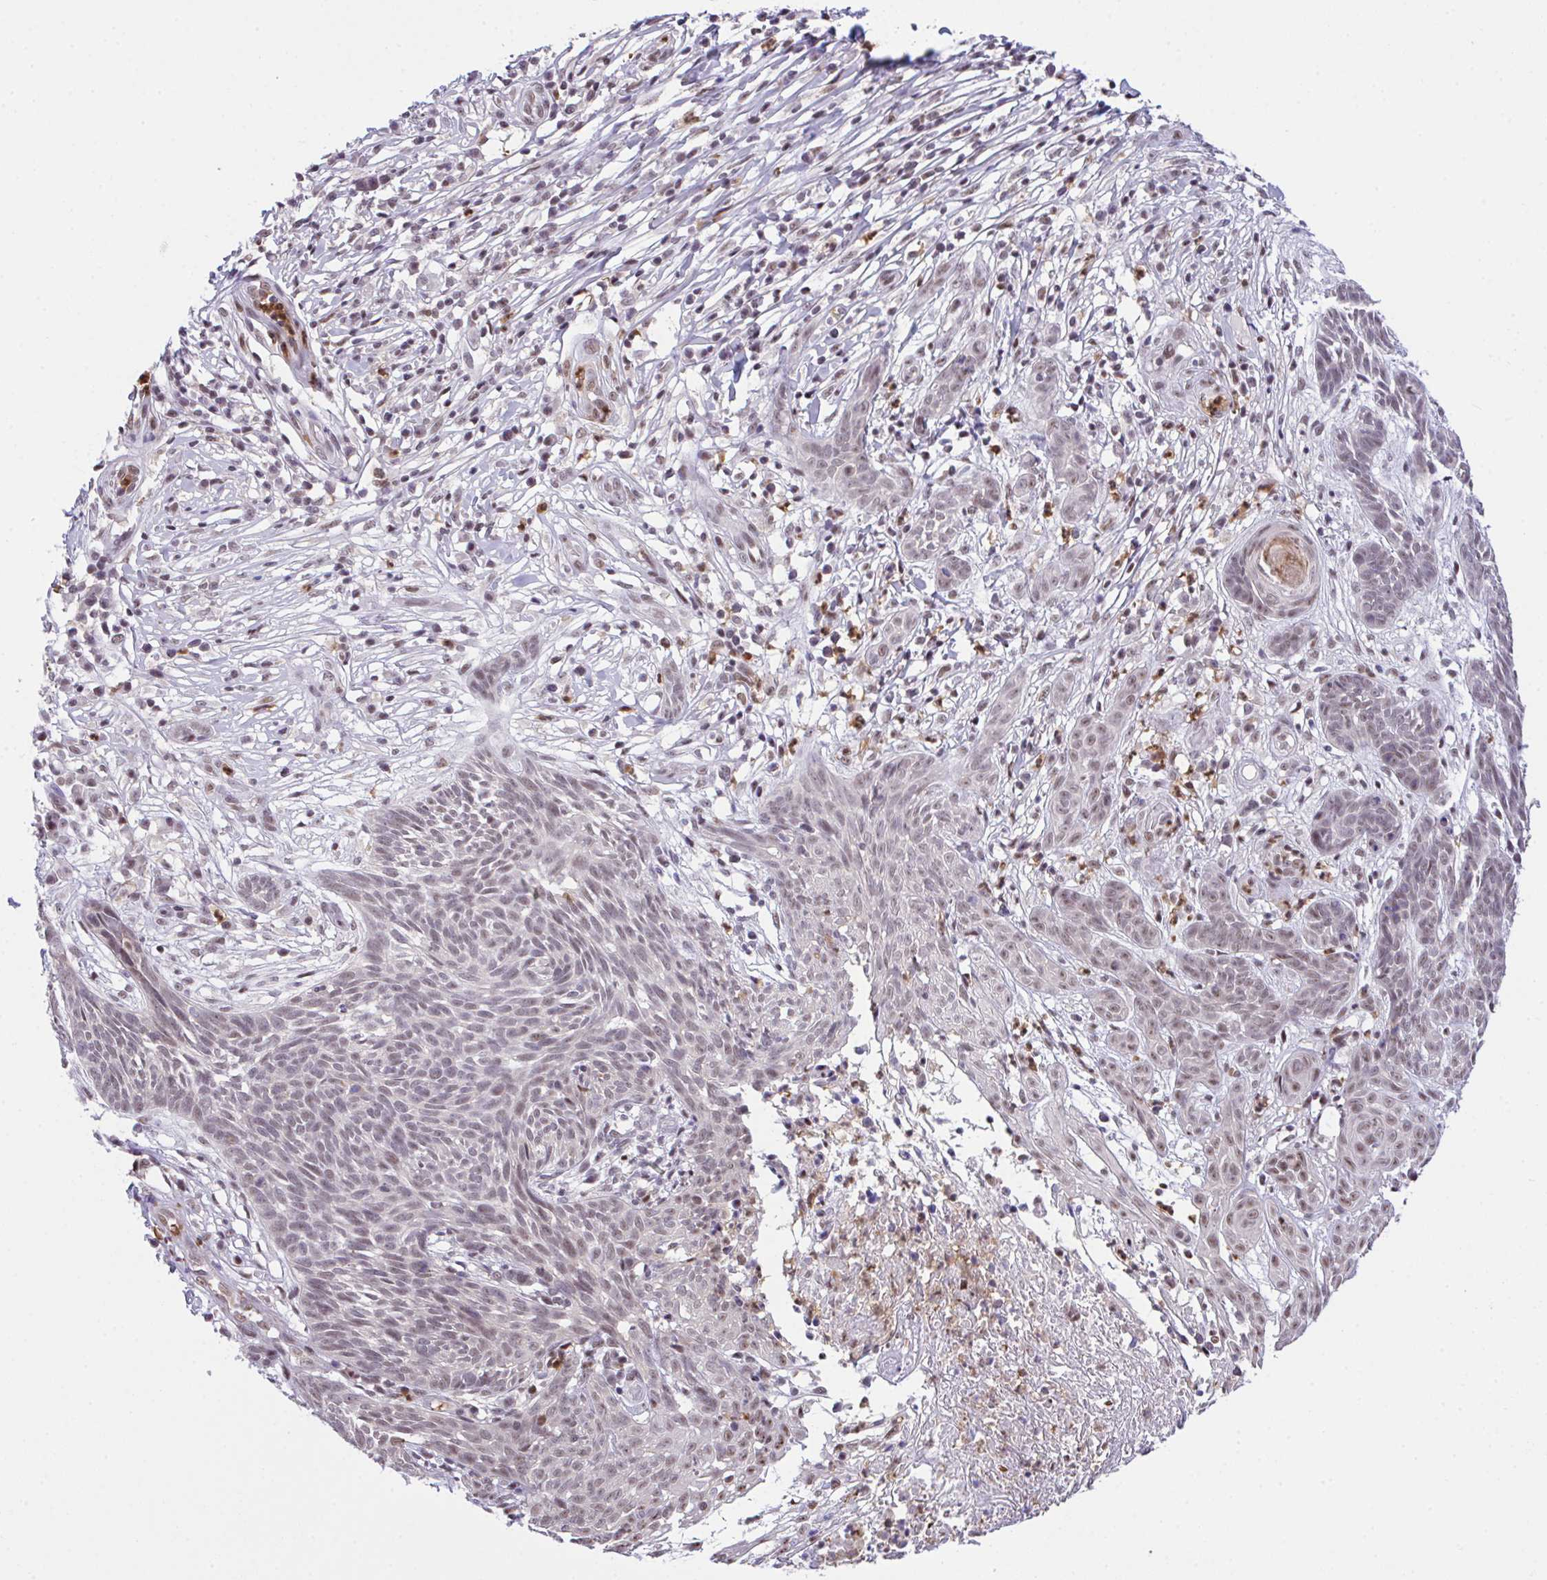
{"staining": {"intensity": "weak", "quantity": ">75%", "location": "nuclear"}, "tissue": "skin cancer", "cell_type": "Tumor cells", "image_type": "cancer", "snomed": [{"axis": "morphology", "description": "Basal cell carcinoma"}, {"axis": "topography", "description": "Skin"}, {"axis": "topography", "description": "Skin, foot"}], "caption": "This image displays immunohistochemistry (IHC) staining of skin cancer, with low weak nuclear positivity in approximately >75% of tumor cells.", "gene": "OR6K3", "patient": {"sex": "female", "age": 86}}